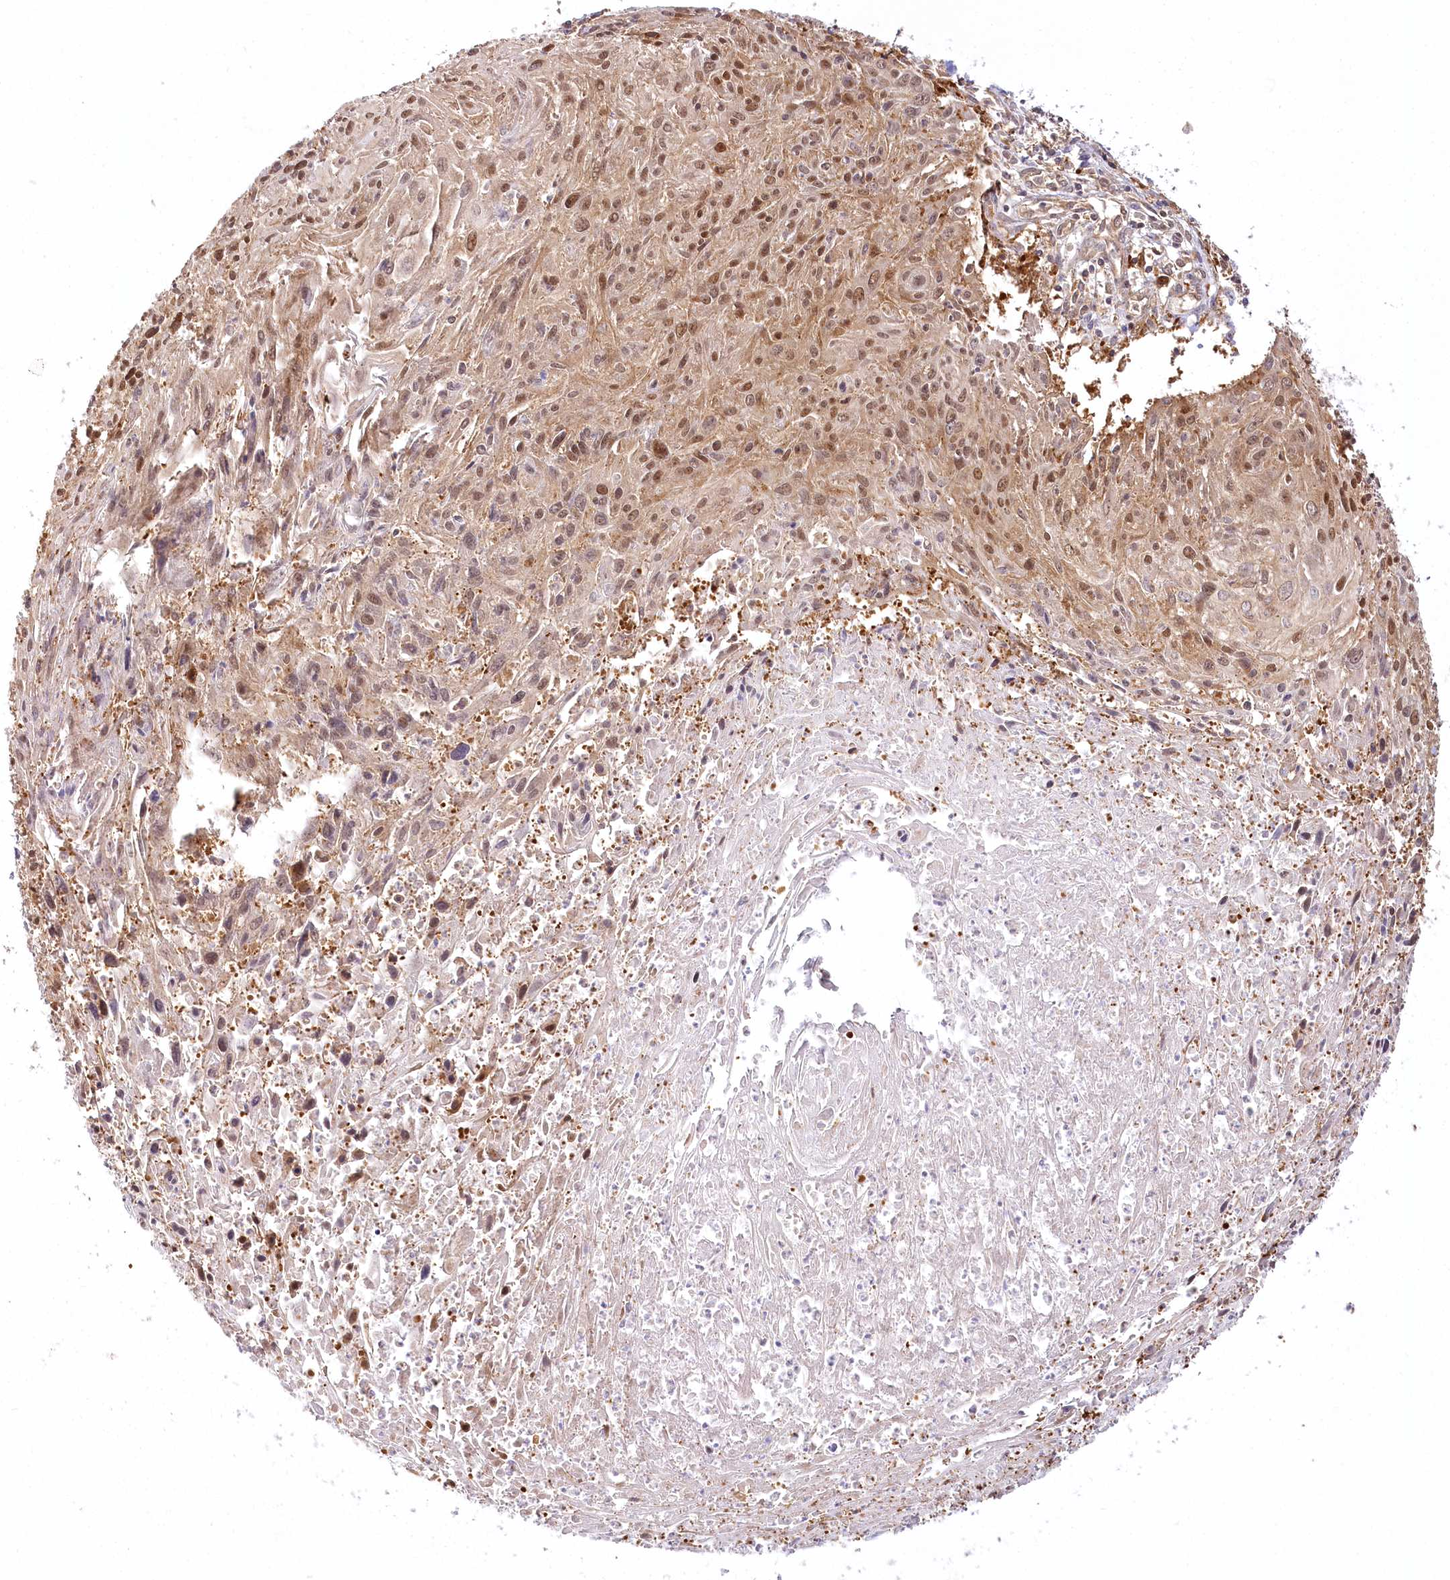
{"staining": {"intensity": "moderate", "quantity": "25%-75%", "location": "nuclear"}, "tissue": "cervical cancer", "cell_type": "Tumor cells", "image_type": "cancer", "snomed": [{"axis": "morphology", "description": "Squamous cell carcinoma, NOS"}, {"axis": "topography", "description": "Cervix"}], "caption": "Brown immunohistochemical staining in human squamous cell carcinoma (cervical) demonstrates moderate nuclear expression in about 25%-75% of tumor cells.", "gene": "INPP4B", "patient": {"sex": "female", "age": 51}}